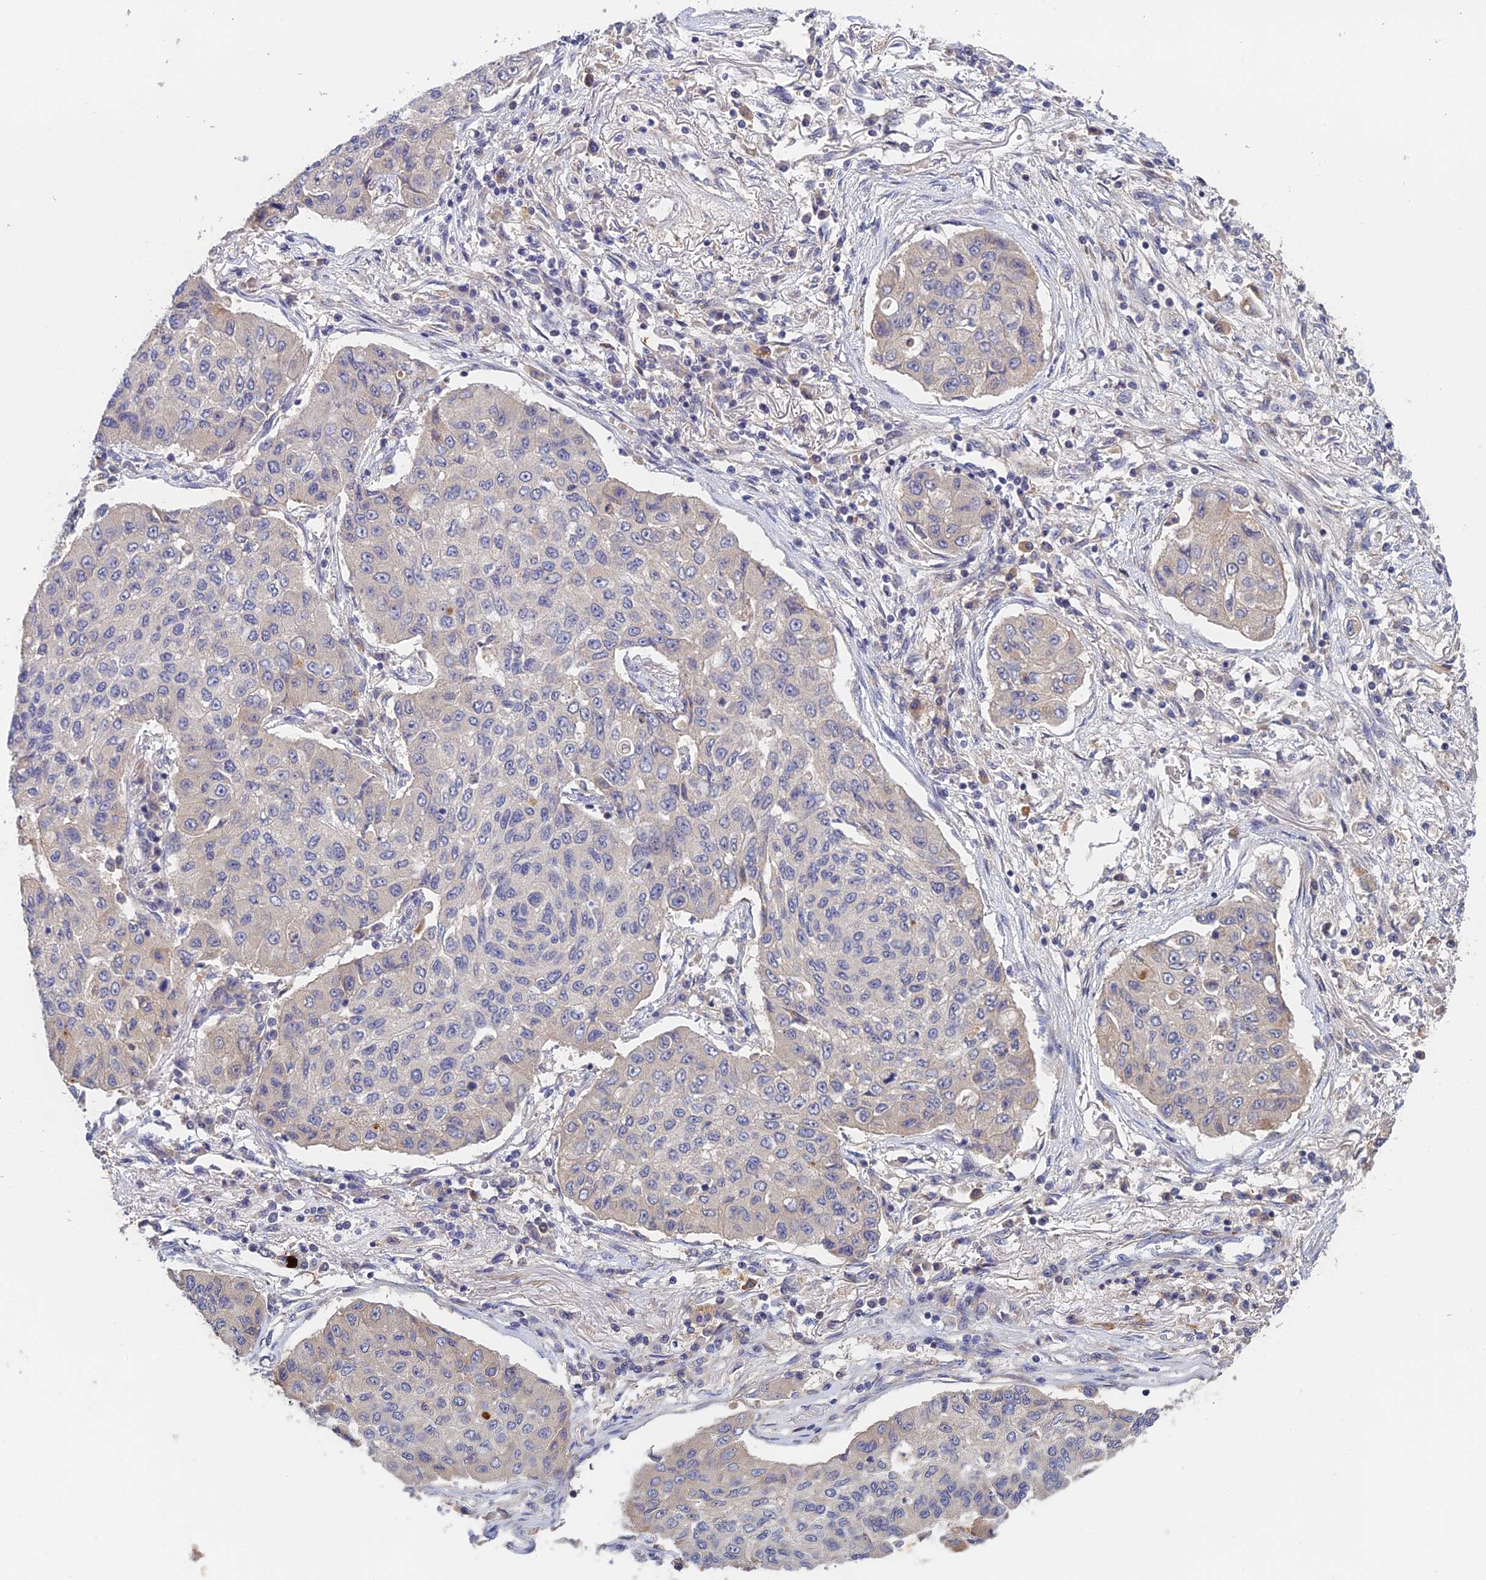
{"staining": {"intensity": "negative", "quantity": "none", "location": "none"}, "tissue": "lung cancer", "cell_type": "Tumor cells", "image_type": "cancer", "snomed": [{"axis": "morphology", "description": "Squamous cell carcinoma, NOS"}, {"axis": "topography", "description": "Lung"}], "caption": "An image of squamous cell carcinoma (lung) stained for a protein shows no brown staining in tumor cells. (DAB (3,3'-diaminobenzidine) immunohistochemistry, high magnification).", "gene": "CWH43", "patient": {"sex": "male", "age": 74}}